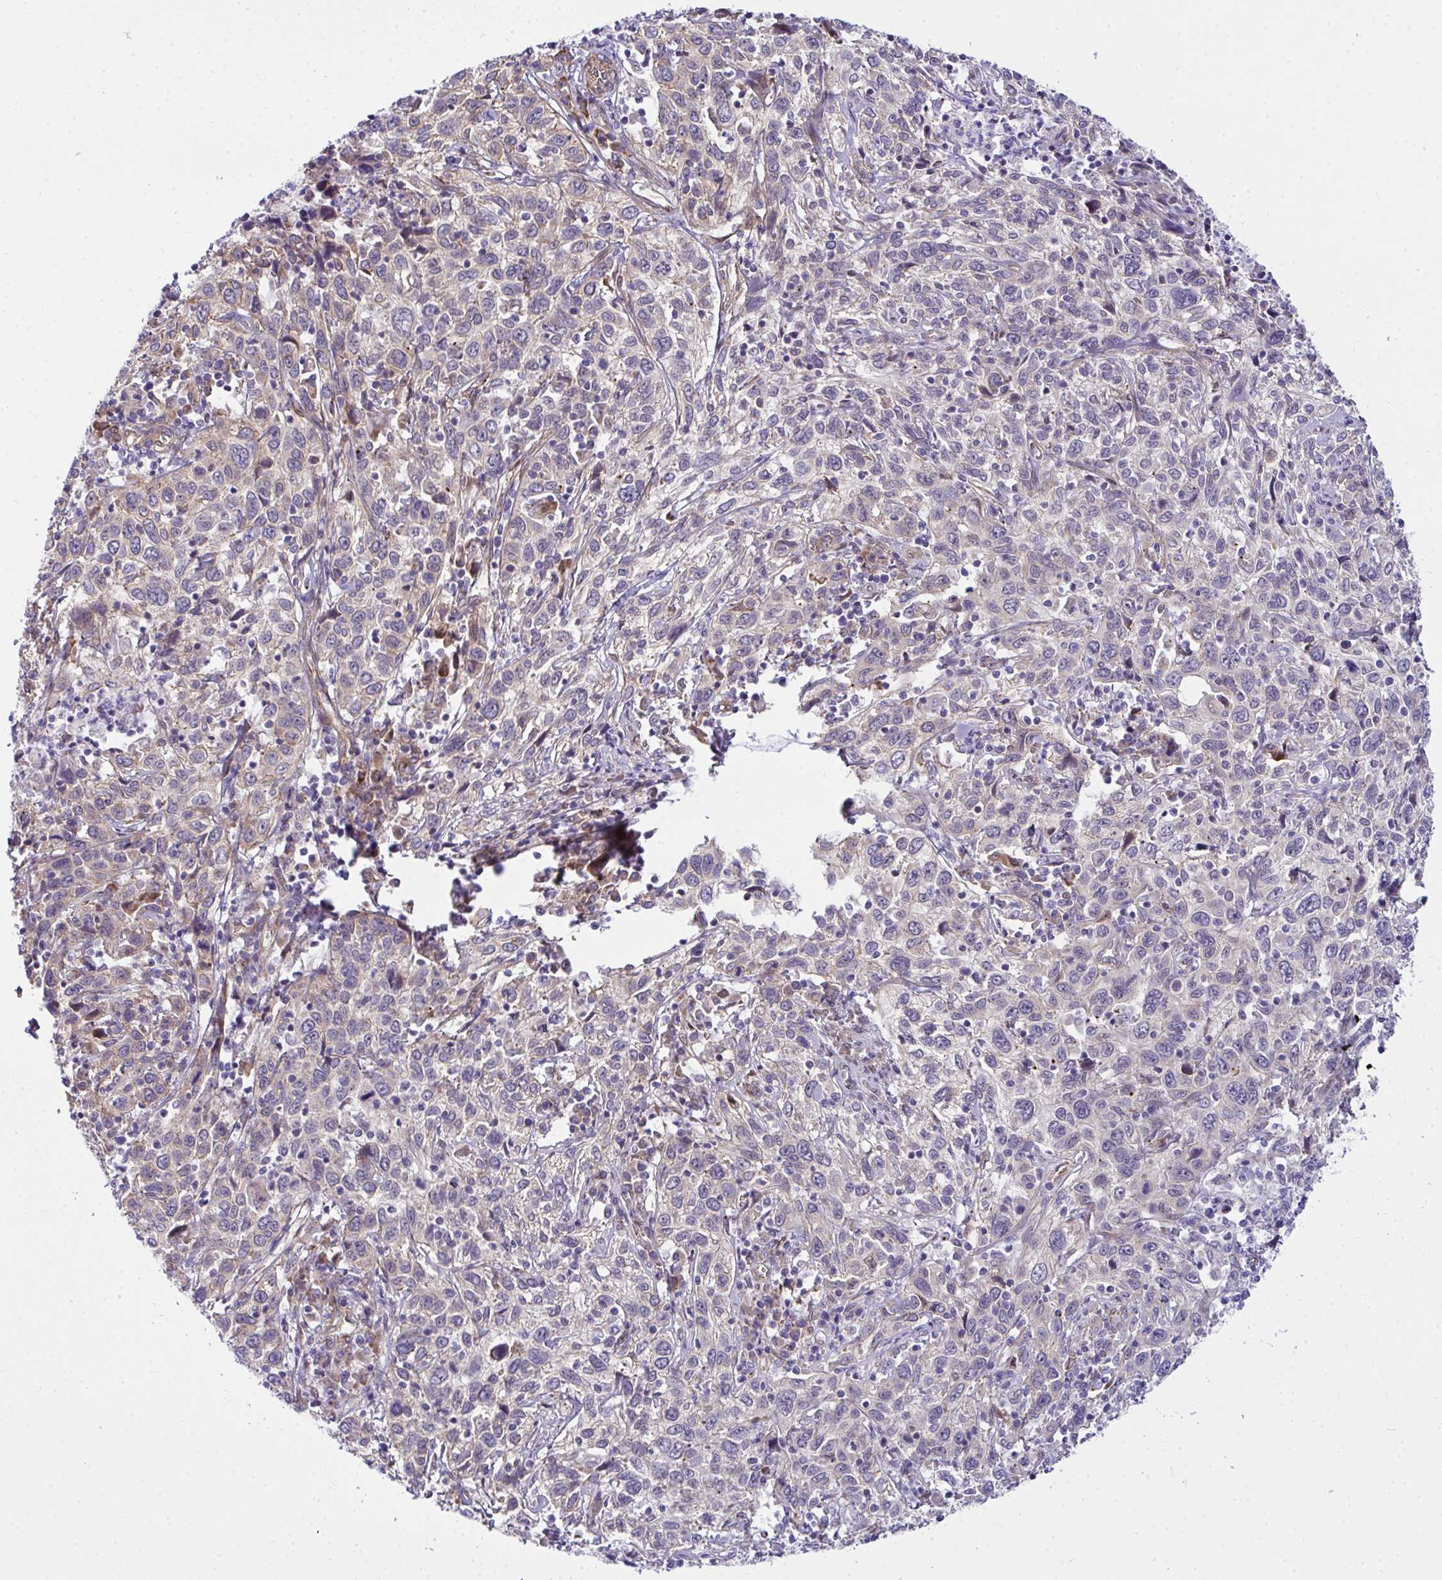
{"staining": {"intensity": "negative", "quantity": "none", "location": "none"}, "tissue": "cervical cancer", "cell_type": "Tumor cells", "image_type": "cancer", "snomed": [{"axis": "morphology", "description": "Squamous cell carcinoma, NOS"}, {"axis": "topography", "description": "Cervix"}], "caption": "High power microscopy image of an immunohistochemistry image of cervical squamous cell carcinoma, revealing no significant positivity in tumor cells.", "gene": "RSKR", "patient": {"sex": "female", "age": 46}}